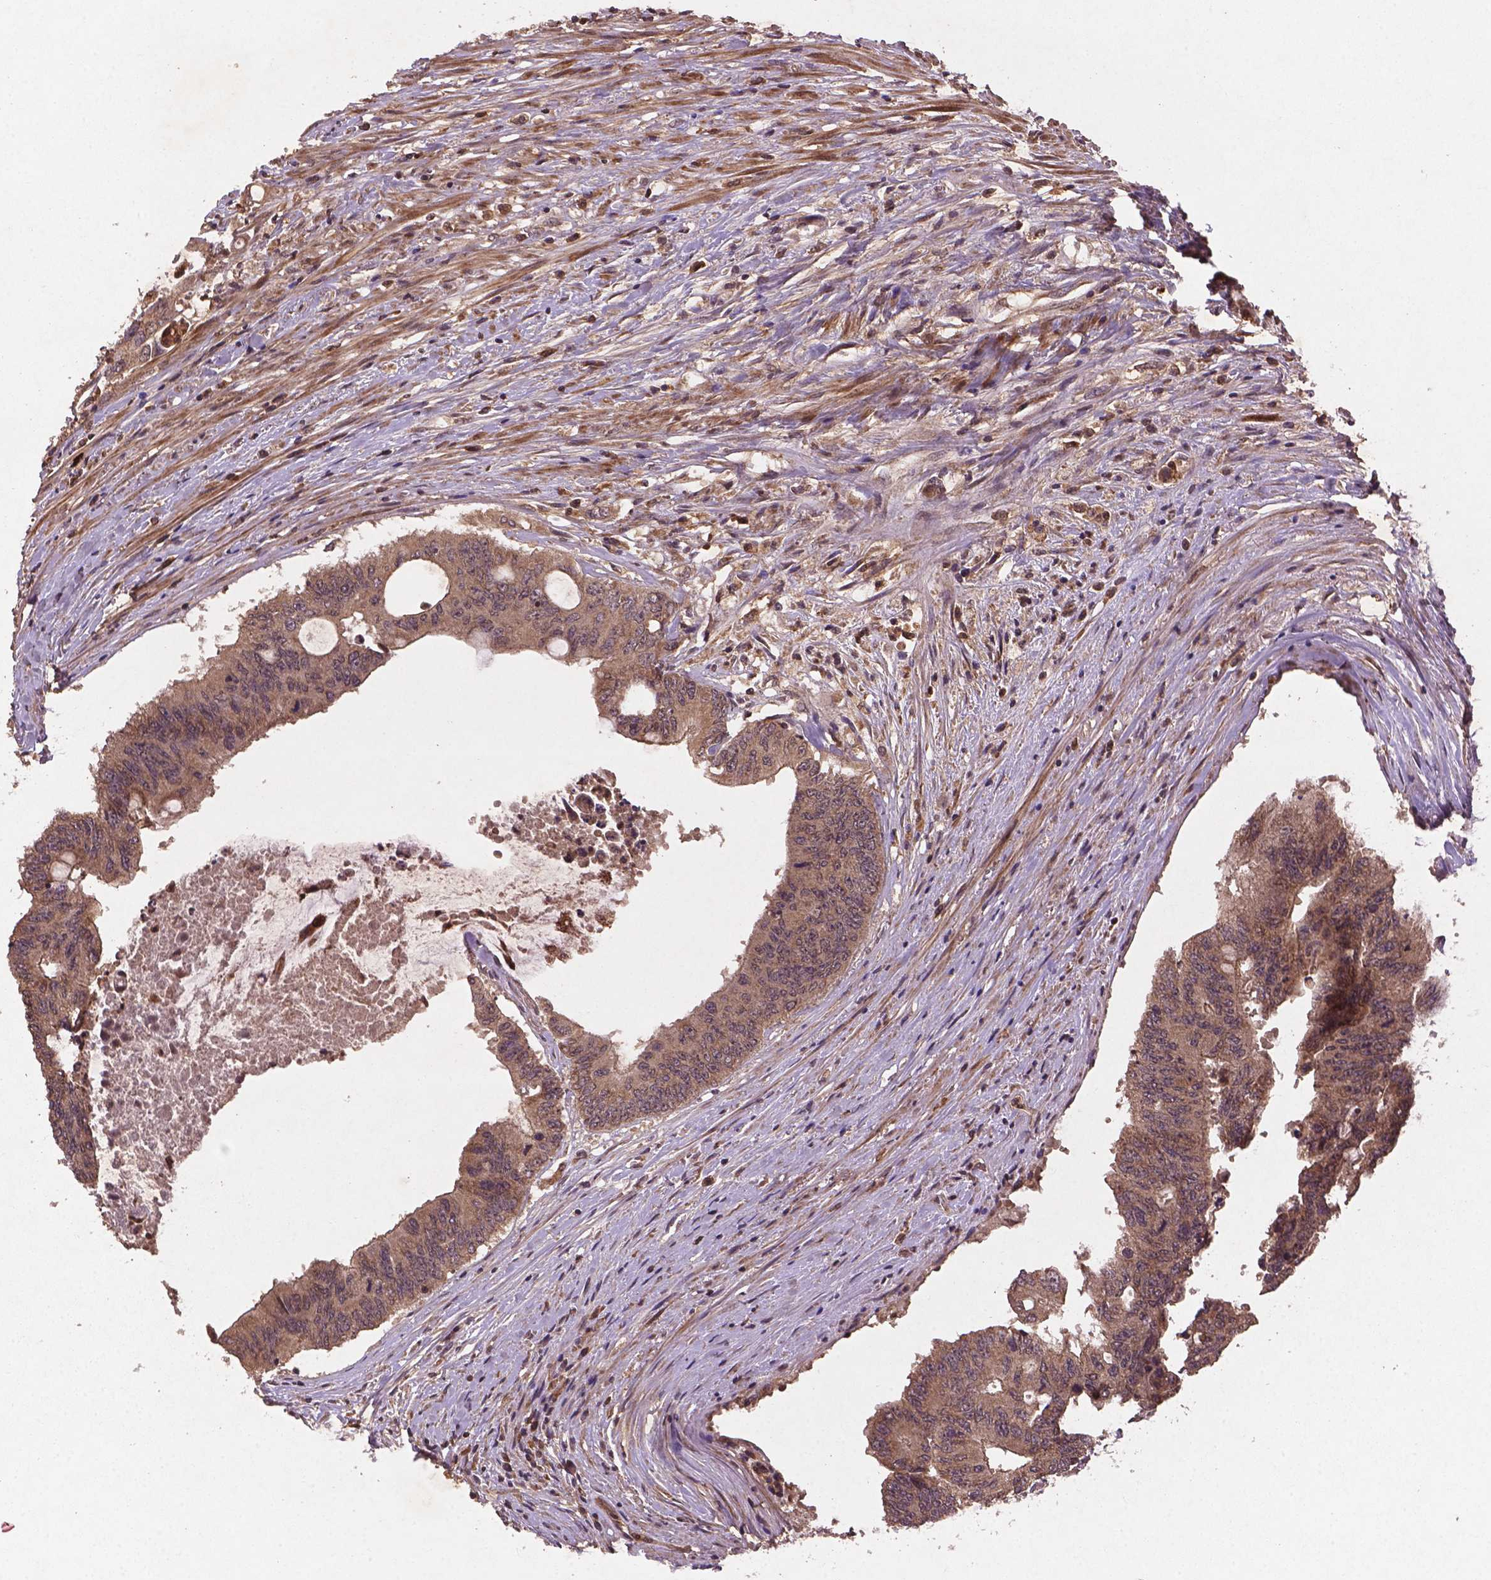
{"staining": {"intensity": "weak", "quantity": ">75%", "location": "cytoplasmic/membranous,nuclear"}, "tissue": "colorectal cancer", "cell_type": "Tumor cells", "image_type": "cancer", "snomed": [{"axis": "morphology", "description": "Adenocarcinoma, NOS"}, {"axis": "topography", "description": "Rectum"}], "caption": "A brown stain highlights weak cytoplasmic/membranous and nuclear positivity of a protein in colorectal cancer (adenocarcinoma) tumor cells.", "gene": "NIPAL2", "patient": {"sex": "male", "age": 59}}